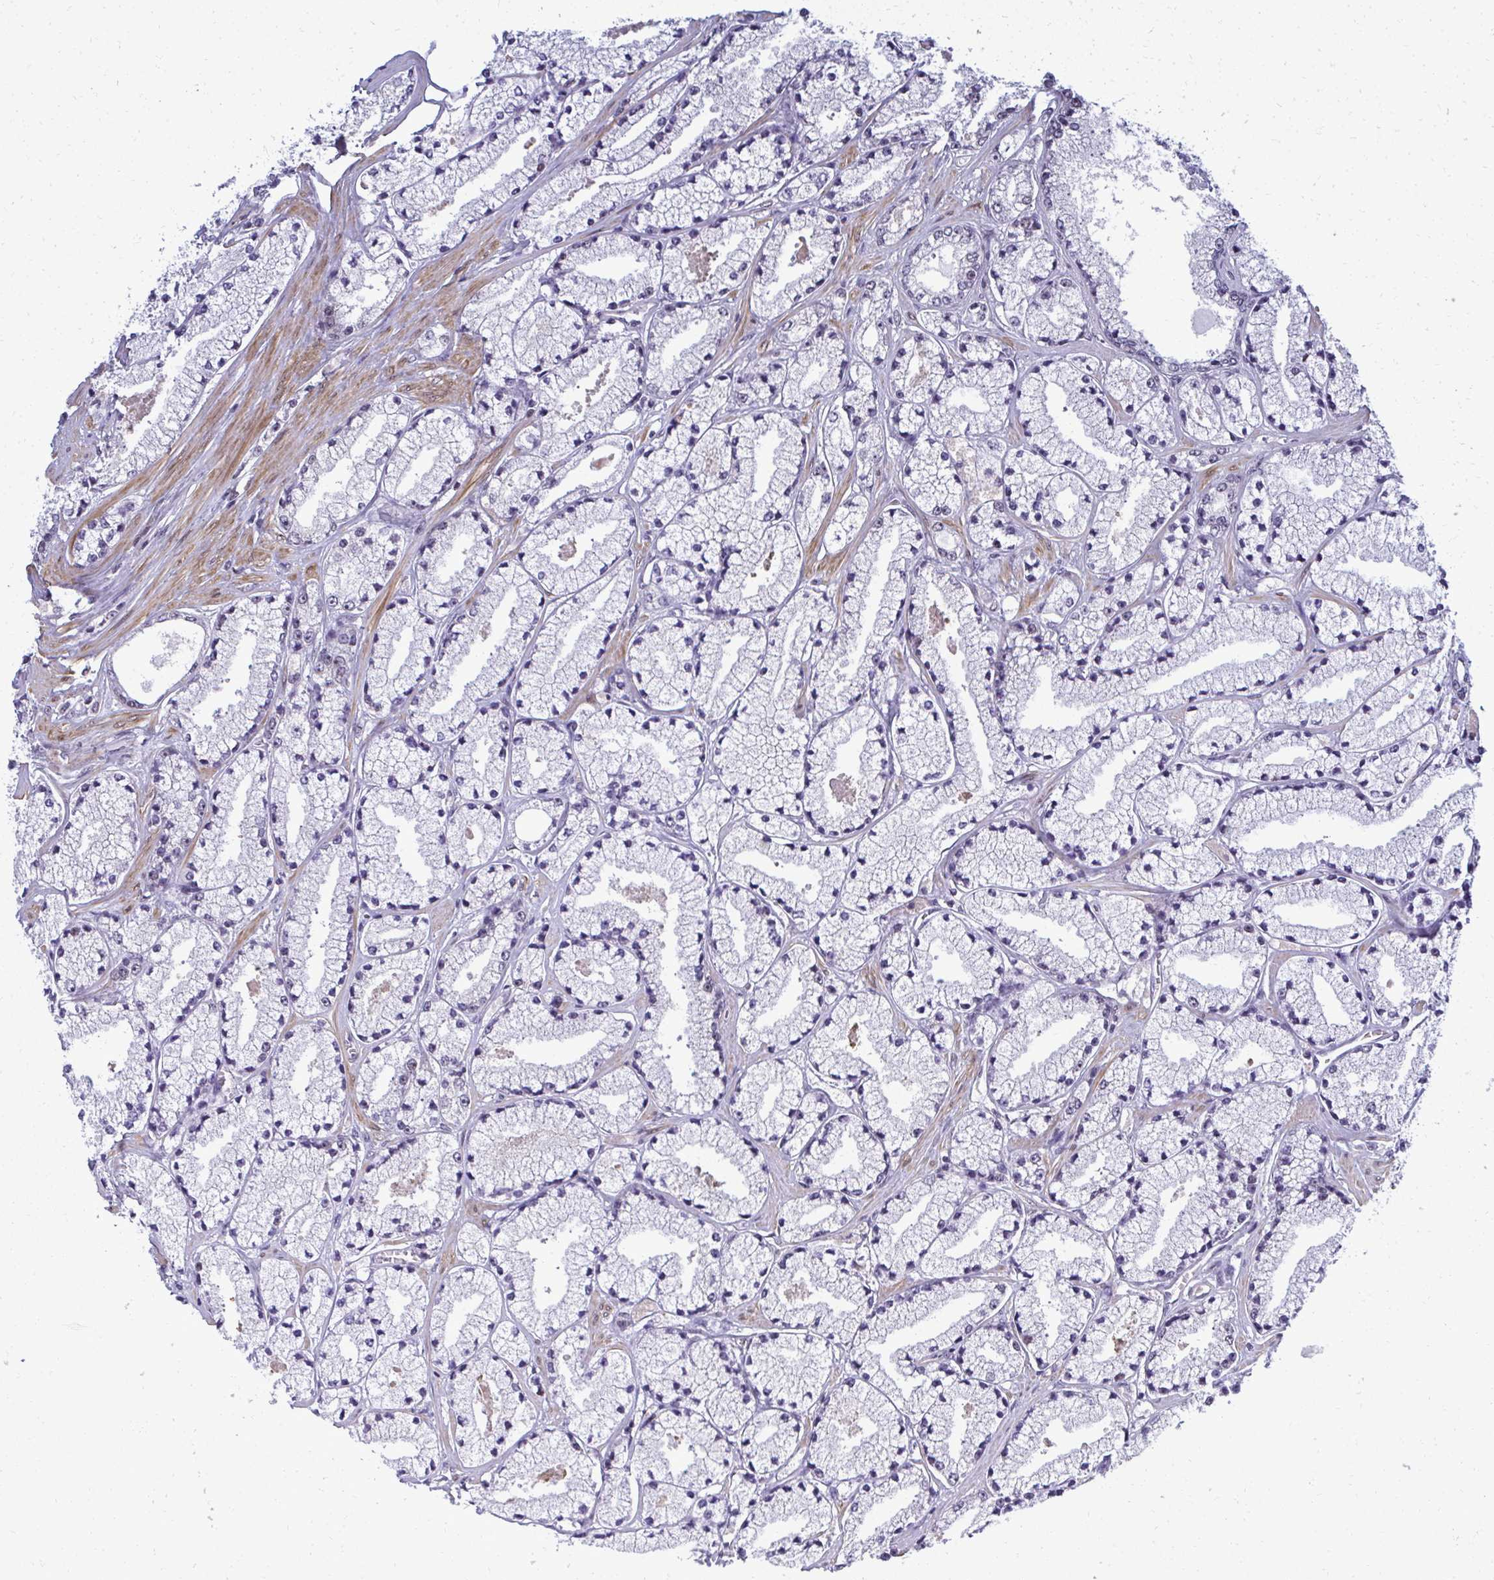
{"staining": {"intensity": "negative", "quantity": "none", "location": "none"}, "tissue": "prostate cancer", "cell_type": "Tumor cells", "image_type": "cancer", "snomed": [{"axis": "morphology", "description": "Adenocarcinoma, High grade"}, {"axis": "topography", "description": "Prostate"}], "caption": "High power microscopy photomicrograph of an immunohistochemistry histopathology image of prostate high-grade adenocarcinoma, revealing no significant staining in tumor cells. (DAB immunohistochemistry visualized using brightfield microscopy, high magnification).", "gene": "SIRT7", "patient": {"sex": "male", "age": 63}}